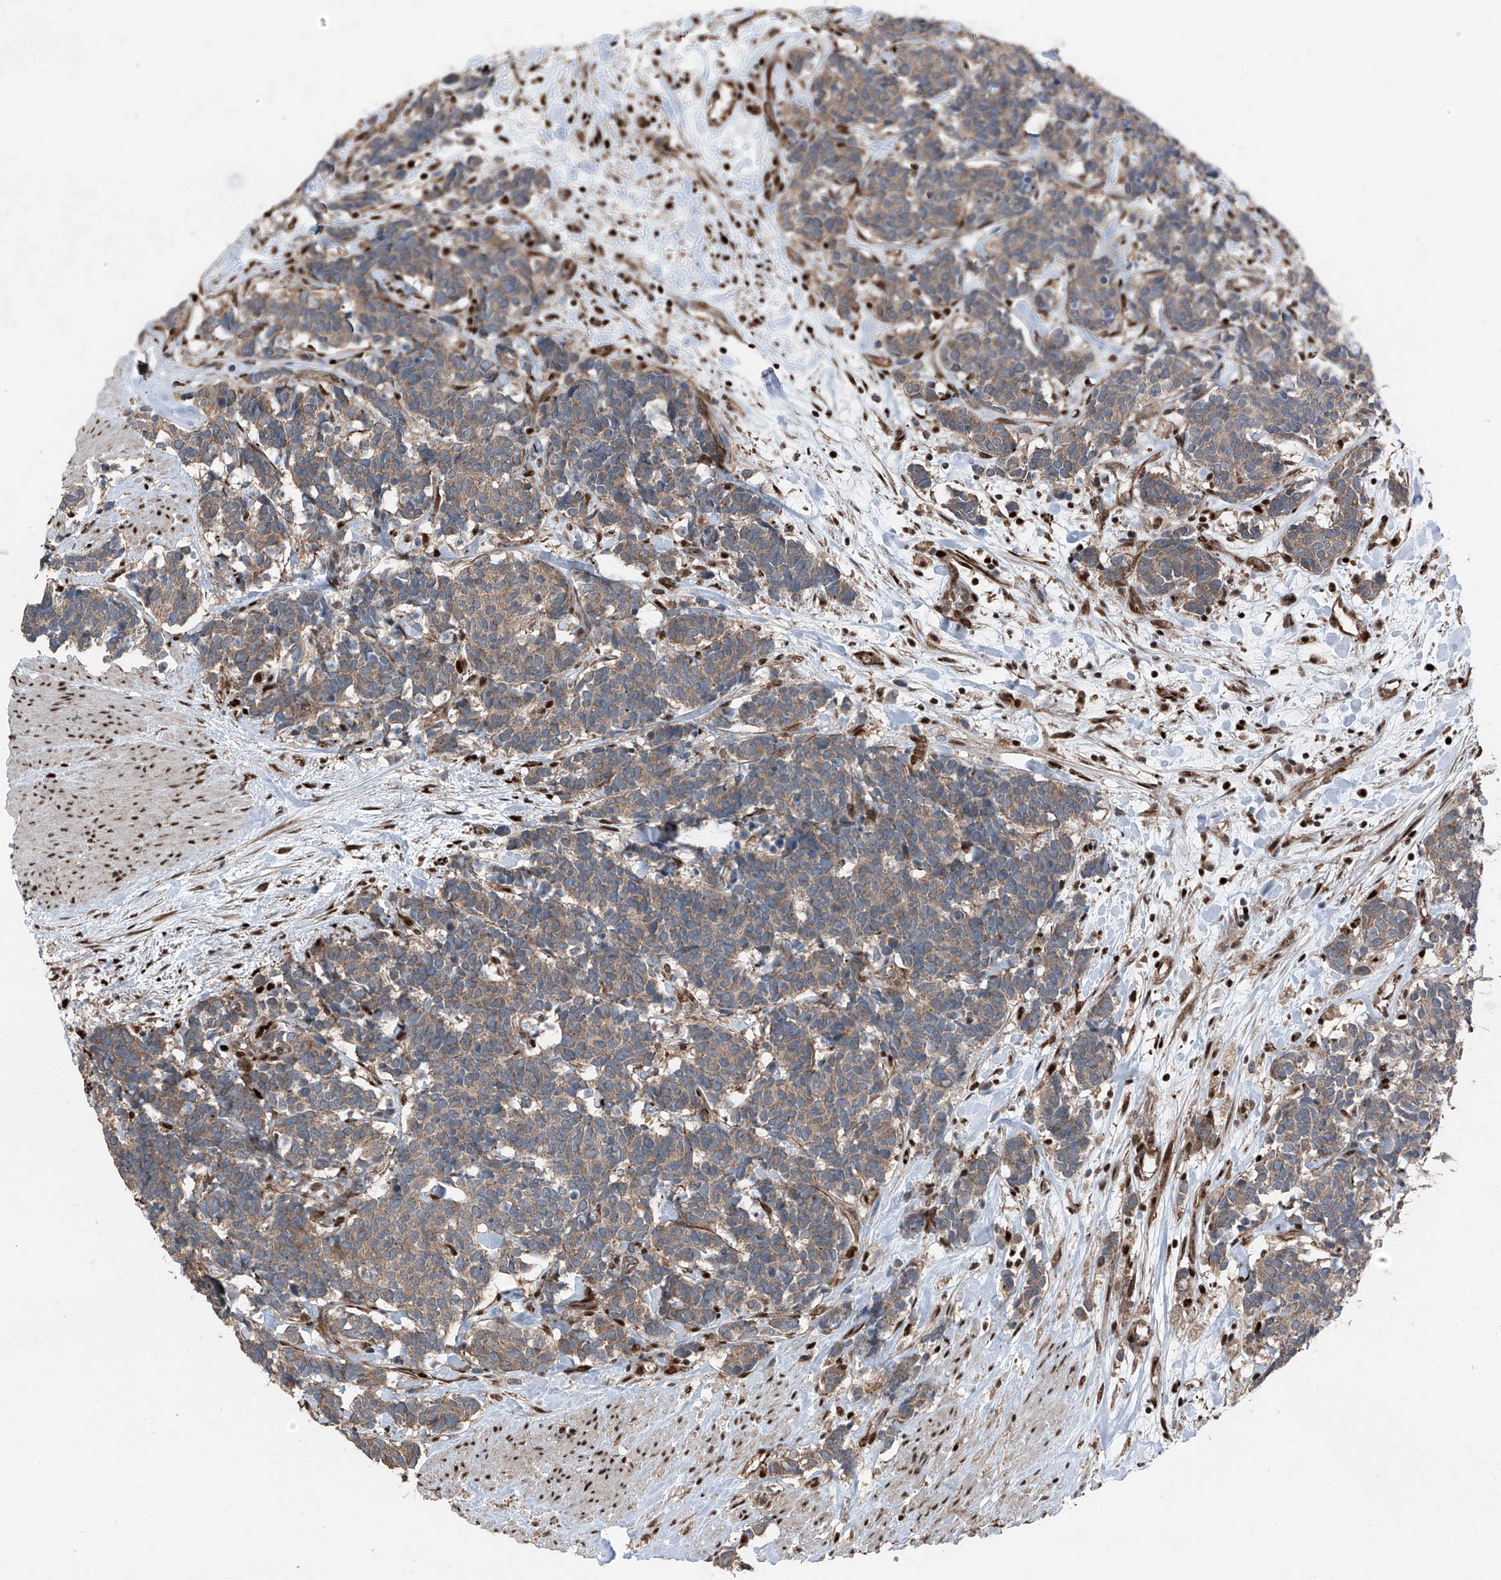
{"staining": {"intensity": "moderate", "quantity": ">75%", "location": "cytoplasmic/membranous"}, "tissue": "carcinoid", "cell_type": "Tumor cells", "image_type": "cancer", "snomed": [{"axis": "morphology", "description": "Carcinoma, NOS"}, {"axis": "morphology", "description": "Carcinoid, malignant, NOS"}, {"axis": "topography", "description": "Urinary bladder"}], "caption": "Immunohistochemical staining of carcinoid exhibits moderate cytoplasmic/membranous protein expression in about >75% of tumor cells.", "gene": "FKBP5", "patient": {"sex": "male", "age": 57}}